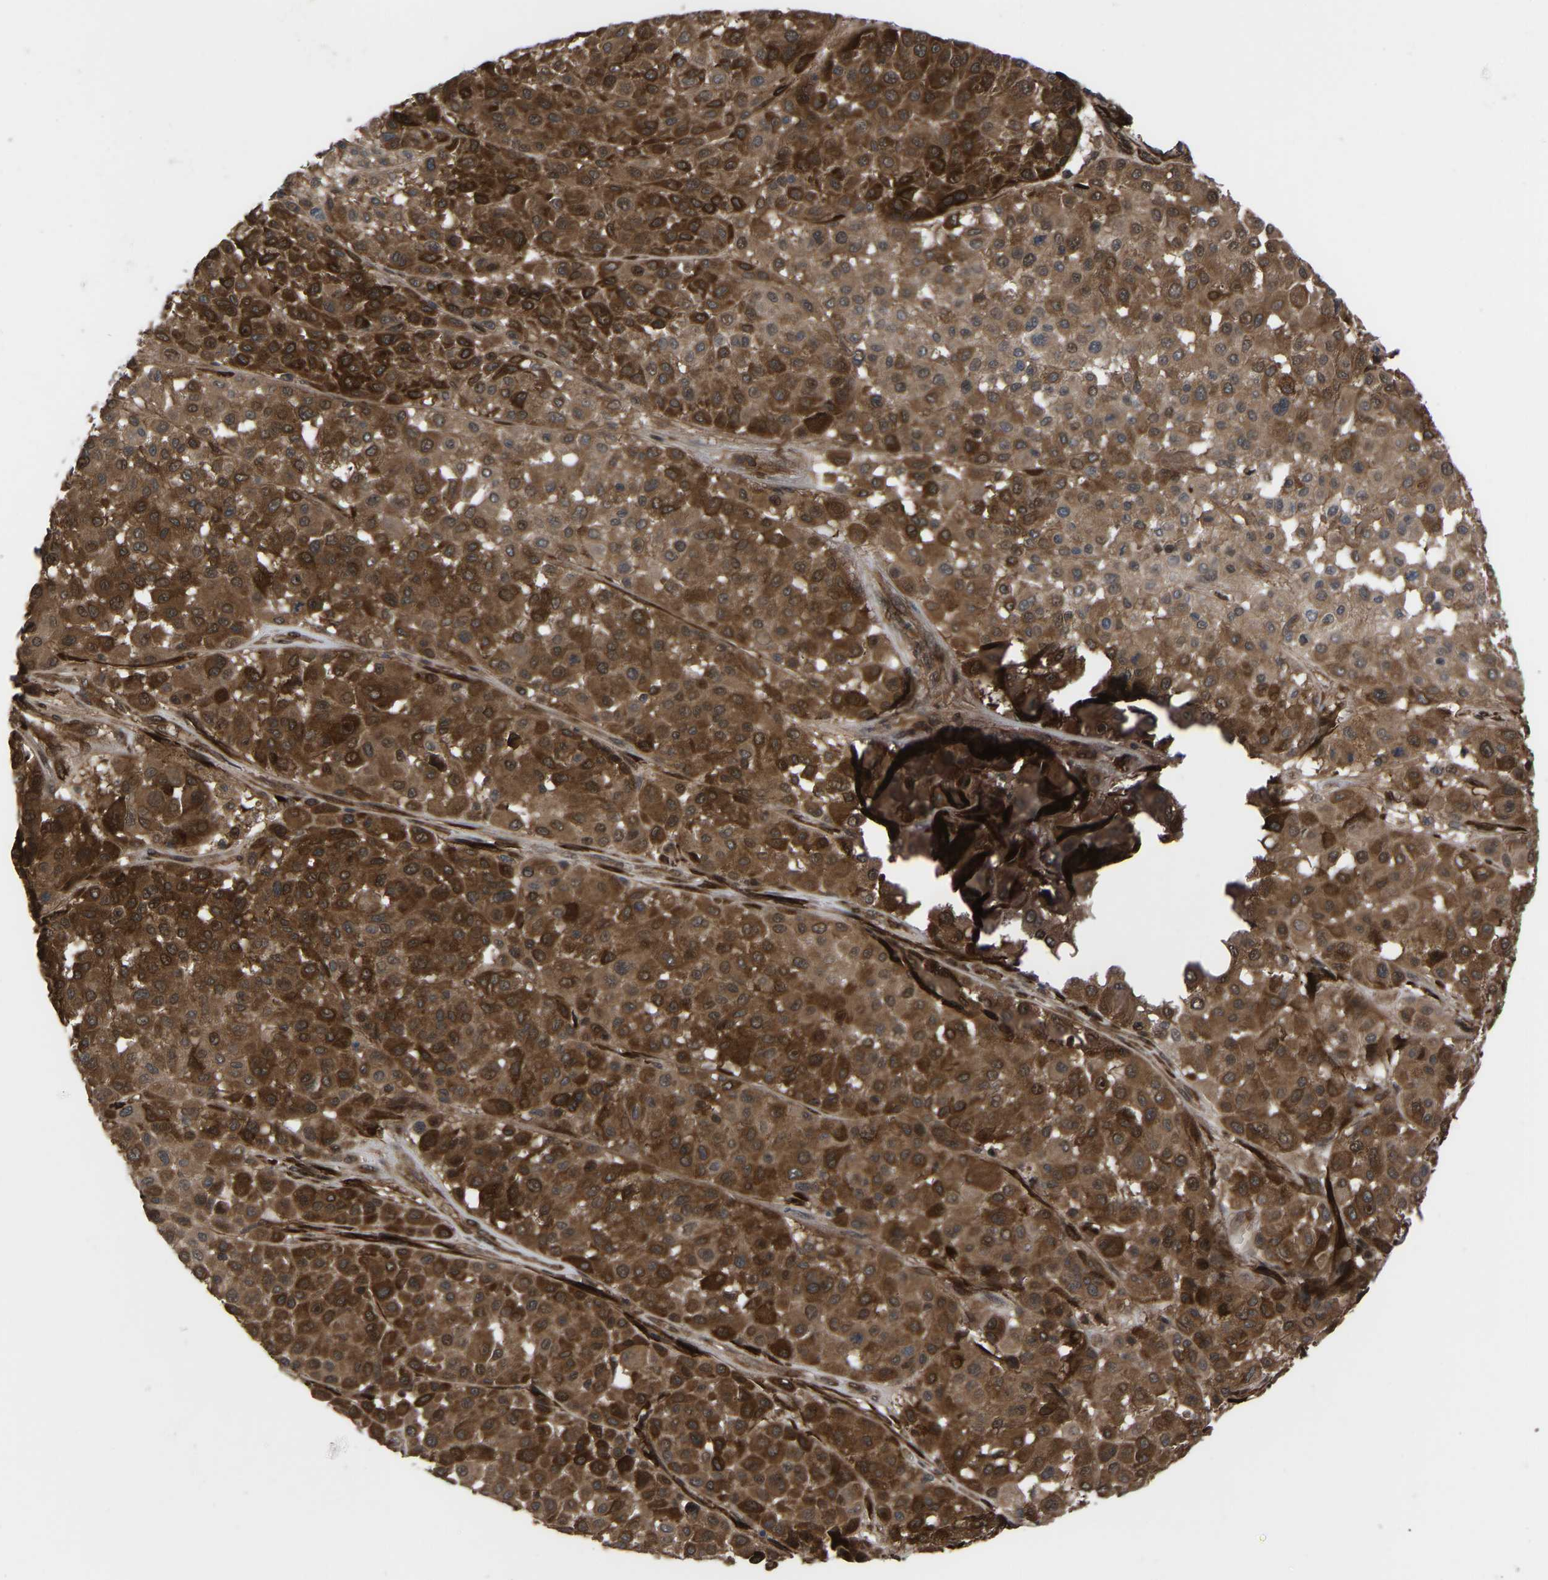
{"staining": {"intensity": "strong", "quantity": ">75%", "location": "cytoplasmic/membranous"}, "tissue": "melanoma", "cell_type": "Tumor cells", "image_type": "cancer", "snomed": [{"axis": "morphology", "description": "Malignant melanoma, Metastatic site"}, {"axis": "topography", "description": "Soft tissue"}], "caption": "About >75% of tumor cells in human malignant melanoma (metastatic site) reveal strong cytoplasmic/membranous protein expression as visualized by brown immunohistochemical staining.", "gene": "CYP7B1", "patient": {"sex": "male", "age": 41}}